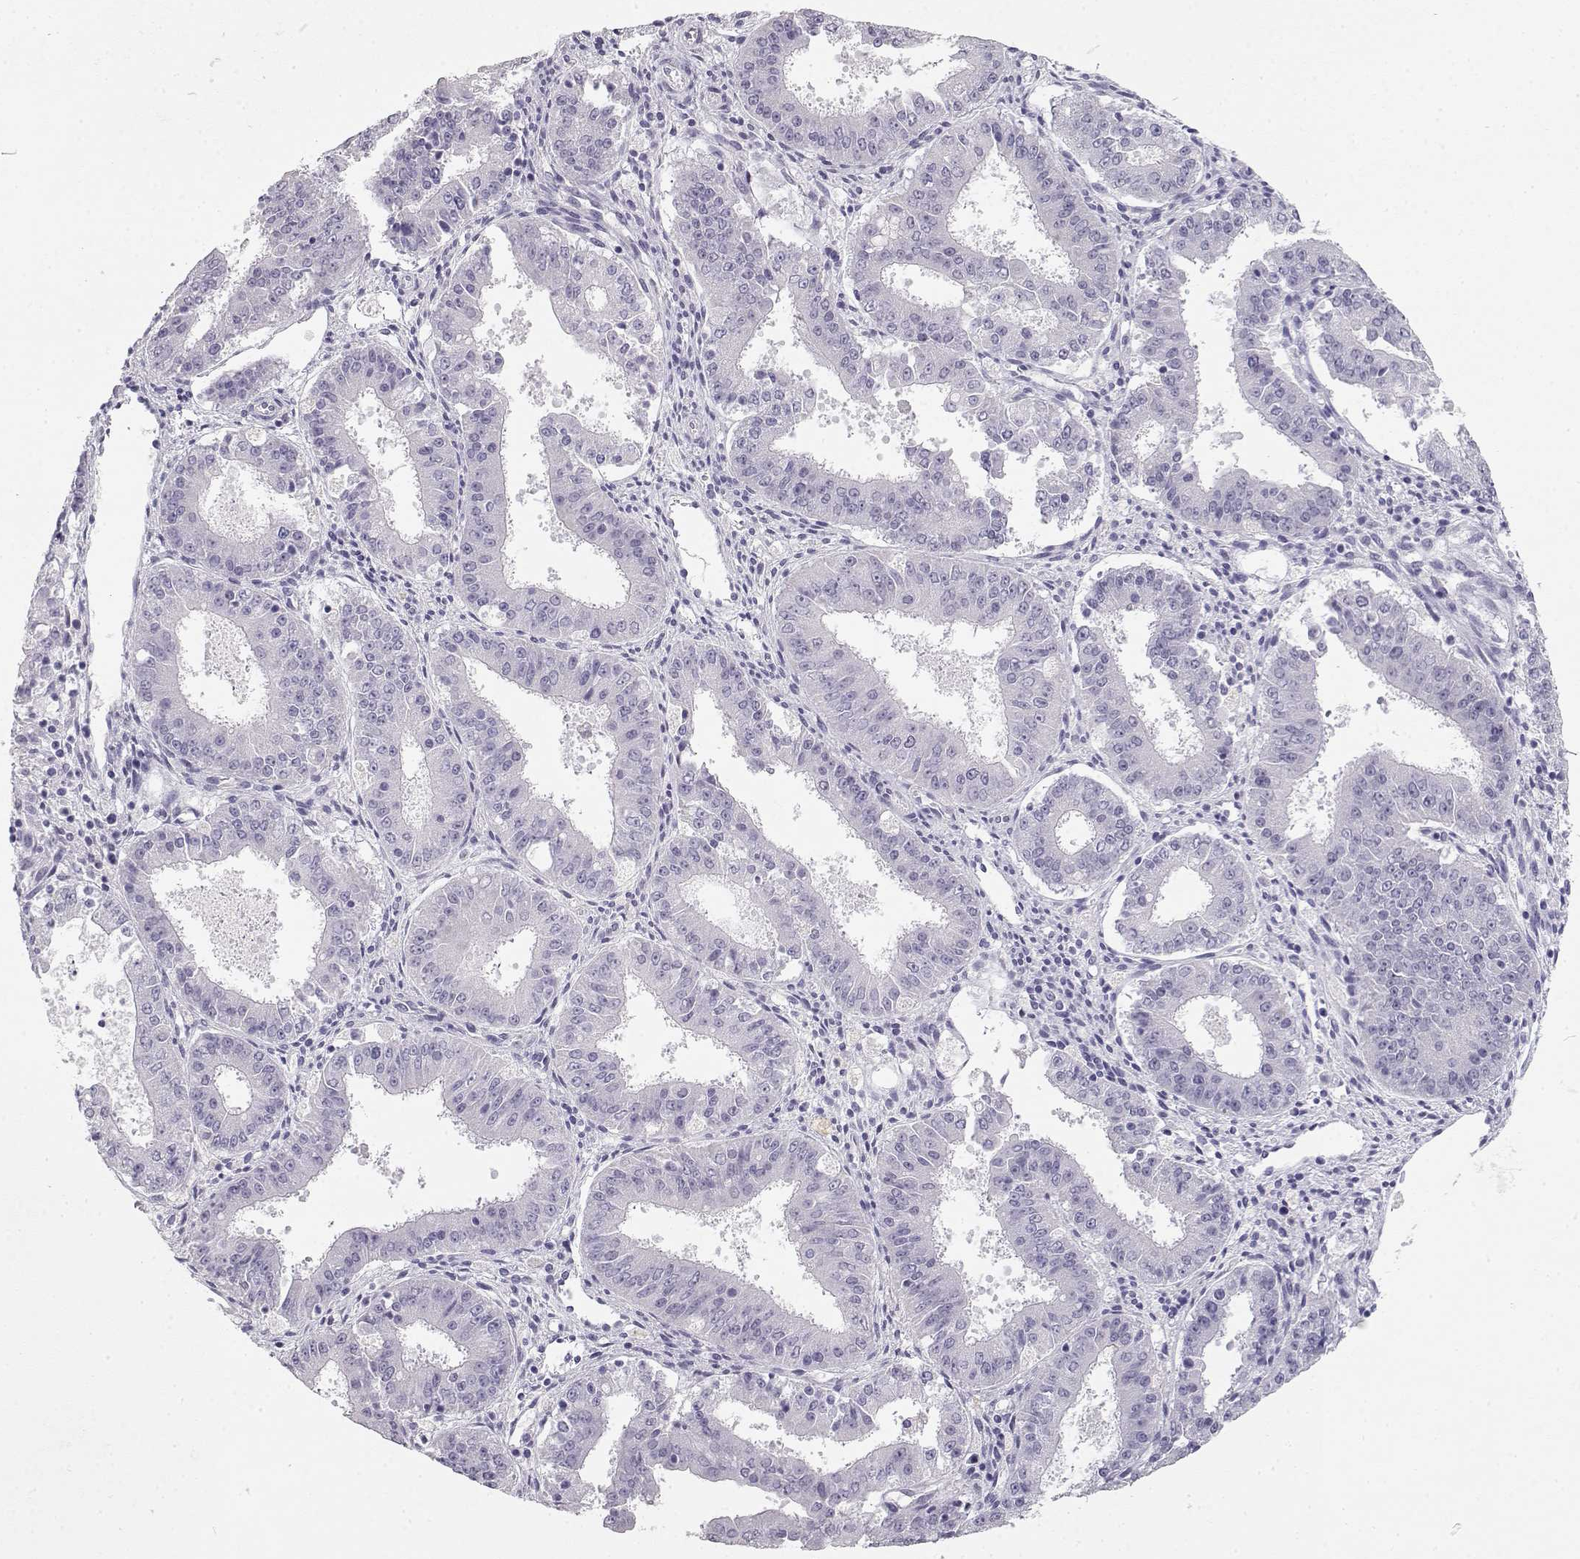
{"staining": {"intensity": "negative", "quantity": "none", "location": "none"}, "tissue": "ovarian cancer", "cell_type": "Tumor cells", "image_type": "cancer", "snomed": [{"axis": "morphology", "description": "Carcinoma, endometroid"}, {"axis": "topography", "description": "Ovary"}], "caption": "Endometroid carcinoma (ovarian) was stained to show a protein in brown. There is no significant expression in tumor cells.", "gene": "NUTM1", "patient": {"sex": "female", "age": 42}}